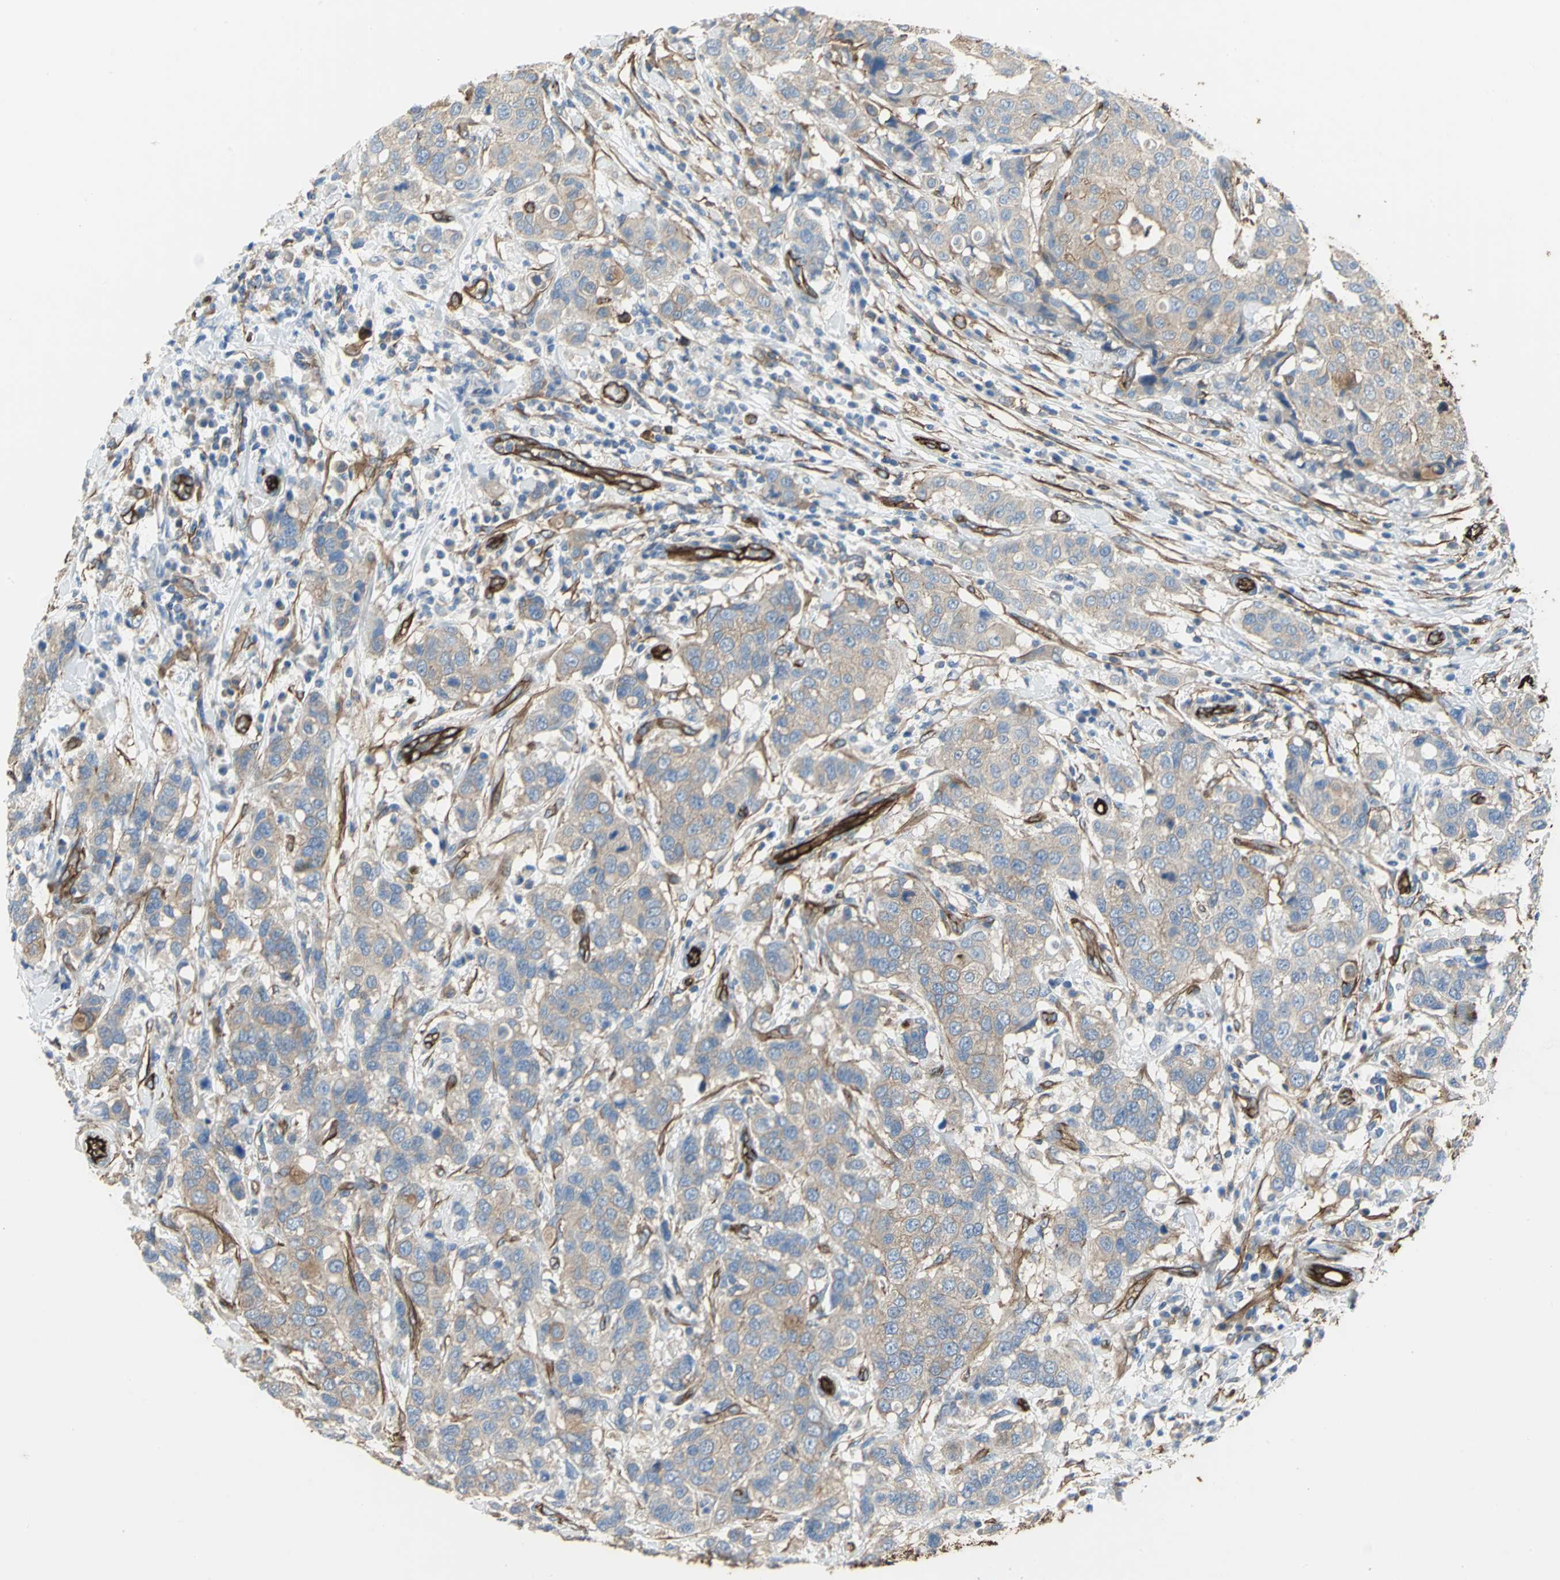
{"staining": {"intensity": "weak", "quantity": "25%-75%", "location": "cytoplasmic/membranous"}, "tissue": "breast cancer", "cell_type": "Tumor cells", "image_type": "cancer", "snomed": [{"axis": "morphology", "description": "Duct carcinoma"}, {"axis": "topography", "description": "Breast"}], "caption": "Tumor cells demonstrate low levels of weak cytoplasmic/membranous staining in about 25%-75% of cells in breast cancer.", "gene": "FLNB", "patient": {"sex": "female", "age": 27}}